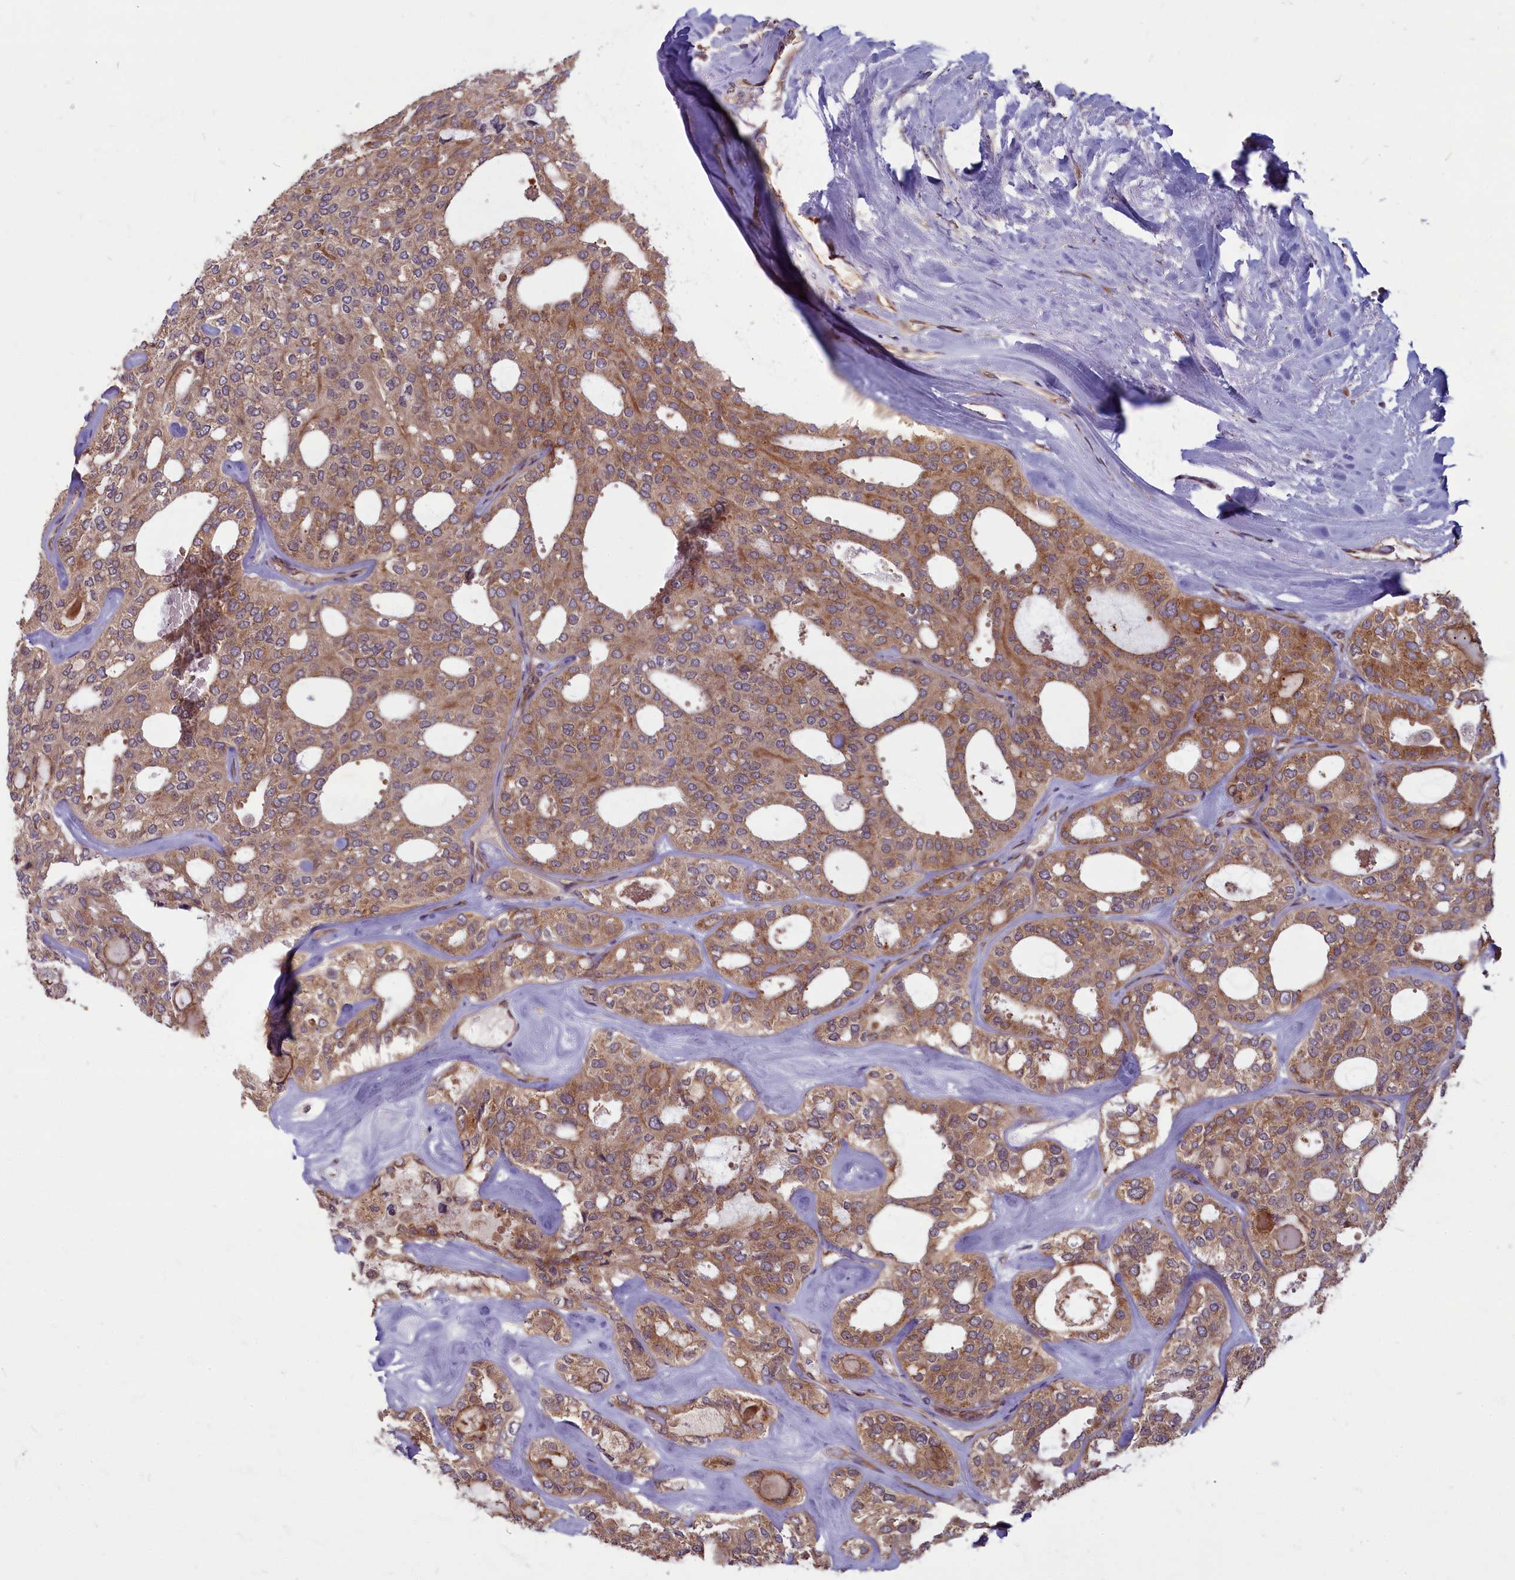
{"staining": {"intensity": "moderate", "quantity": ">75%", "location": "cytoplasmic/membranous"}, "tissue": "thyroid cancer", "cell_type": "Tumor cells", "image_type": "cancer", "snomed": [{"axis": "morphology", "description": "Follicular adenoma carcinoma, NOS"}, {"axis": "topography", "description": "Thyroid gland"}], "caption": "The histopathology image shows a brown stain indicating the presence of a protein in the cytoplasmic/membranous of tumor cells in thyroid follicular adenoma carcinoma.", "gene": "MYCBP", "patient": {"sex": "male", "age": 75}}